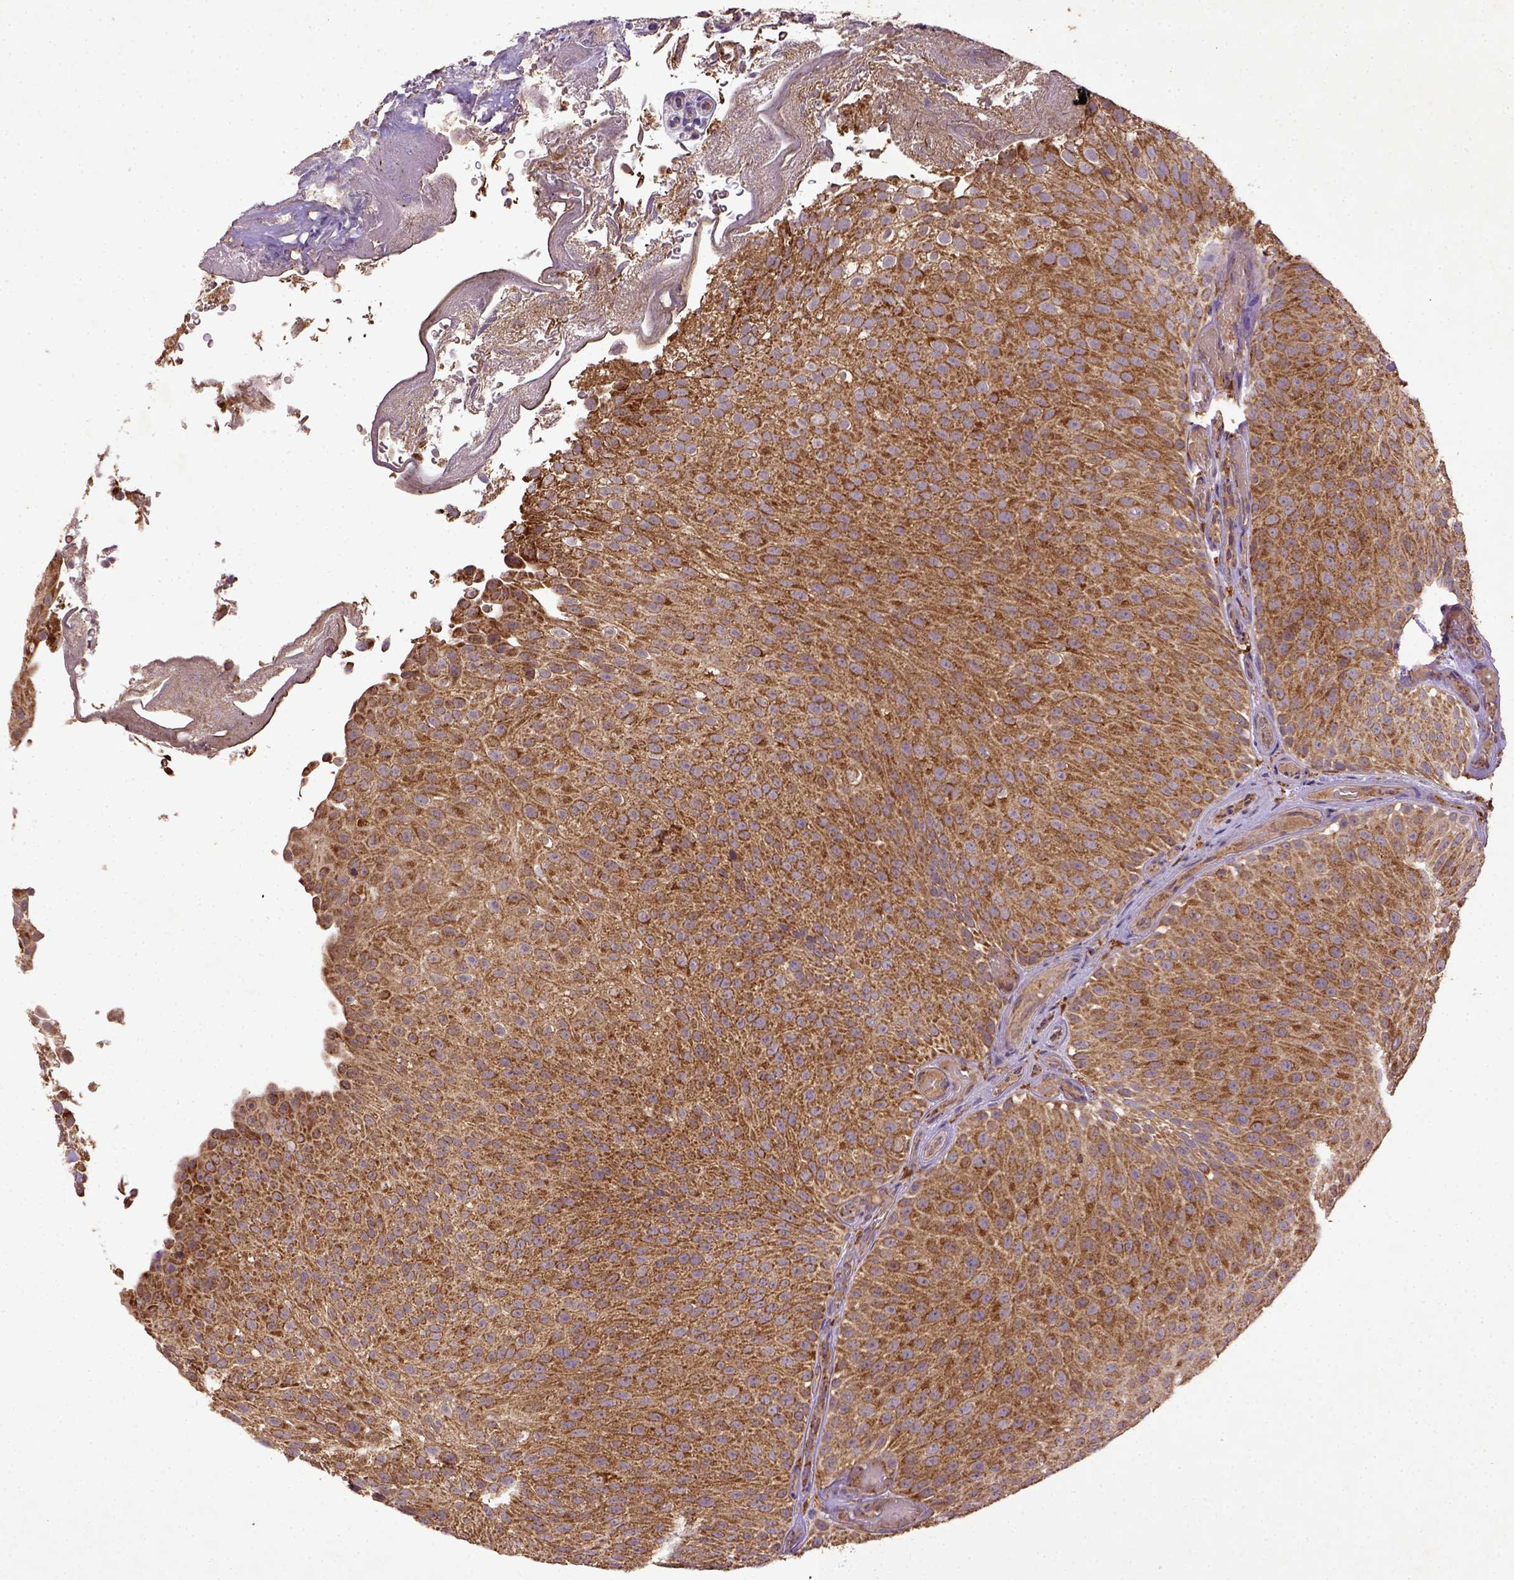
{"staining": {"intensity": "moderate", "quantity": ">75%", "location": "cytoplasmic/membranous"}, "tissue": "urothelial cancer", "cell_type": "Tumor cells", "image_type": "cancer", "snomed": [{"axis": "morphology", "description": "Urothelial carcinoma, Low grade"}, {"axis": "topography", "description": "Urinary bladder"}], "caption": "Immunohistochemistry (IHC) photomicrograph of neoplastic tissue: urothelial carcinoma (low-grade) stained using IHC displays medium levels of moderate protein expression localized specifically in the cytoplasmic/membranous of tumor cells, appearing as a cytoplasmic/membranous brown color.", "gene": "MT-CO1", "patient": {"sex": "male", "age": 78}}